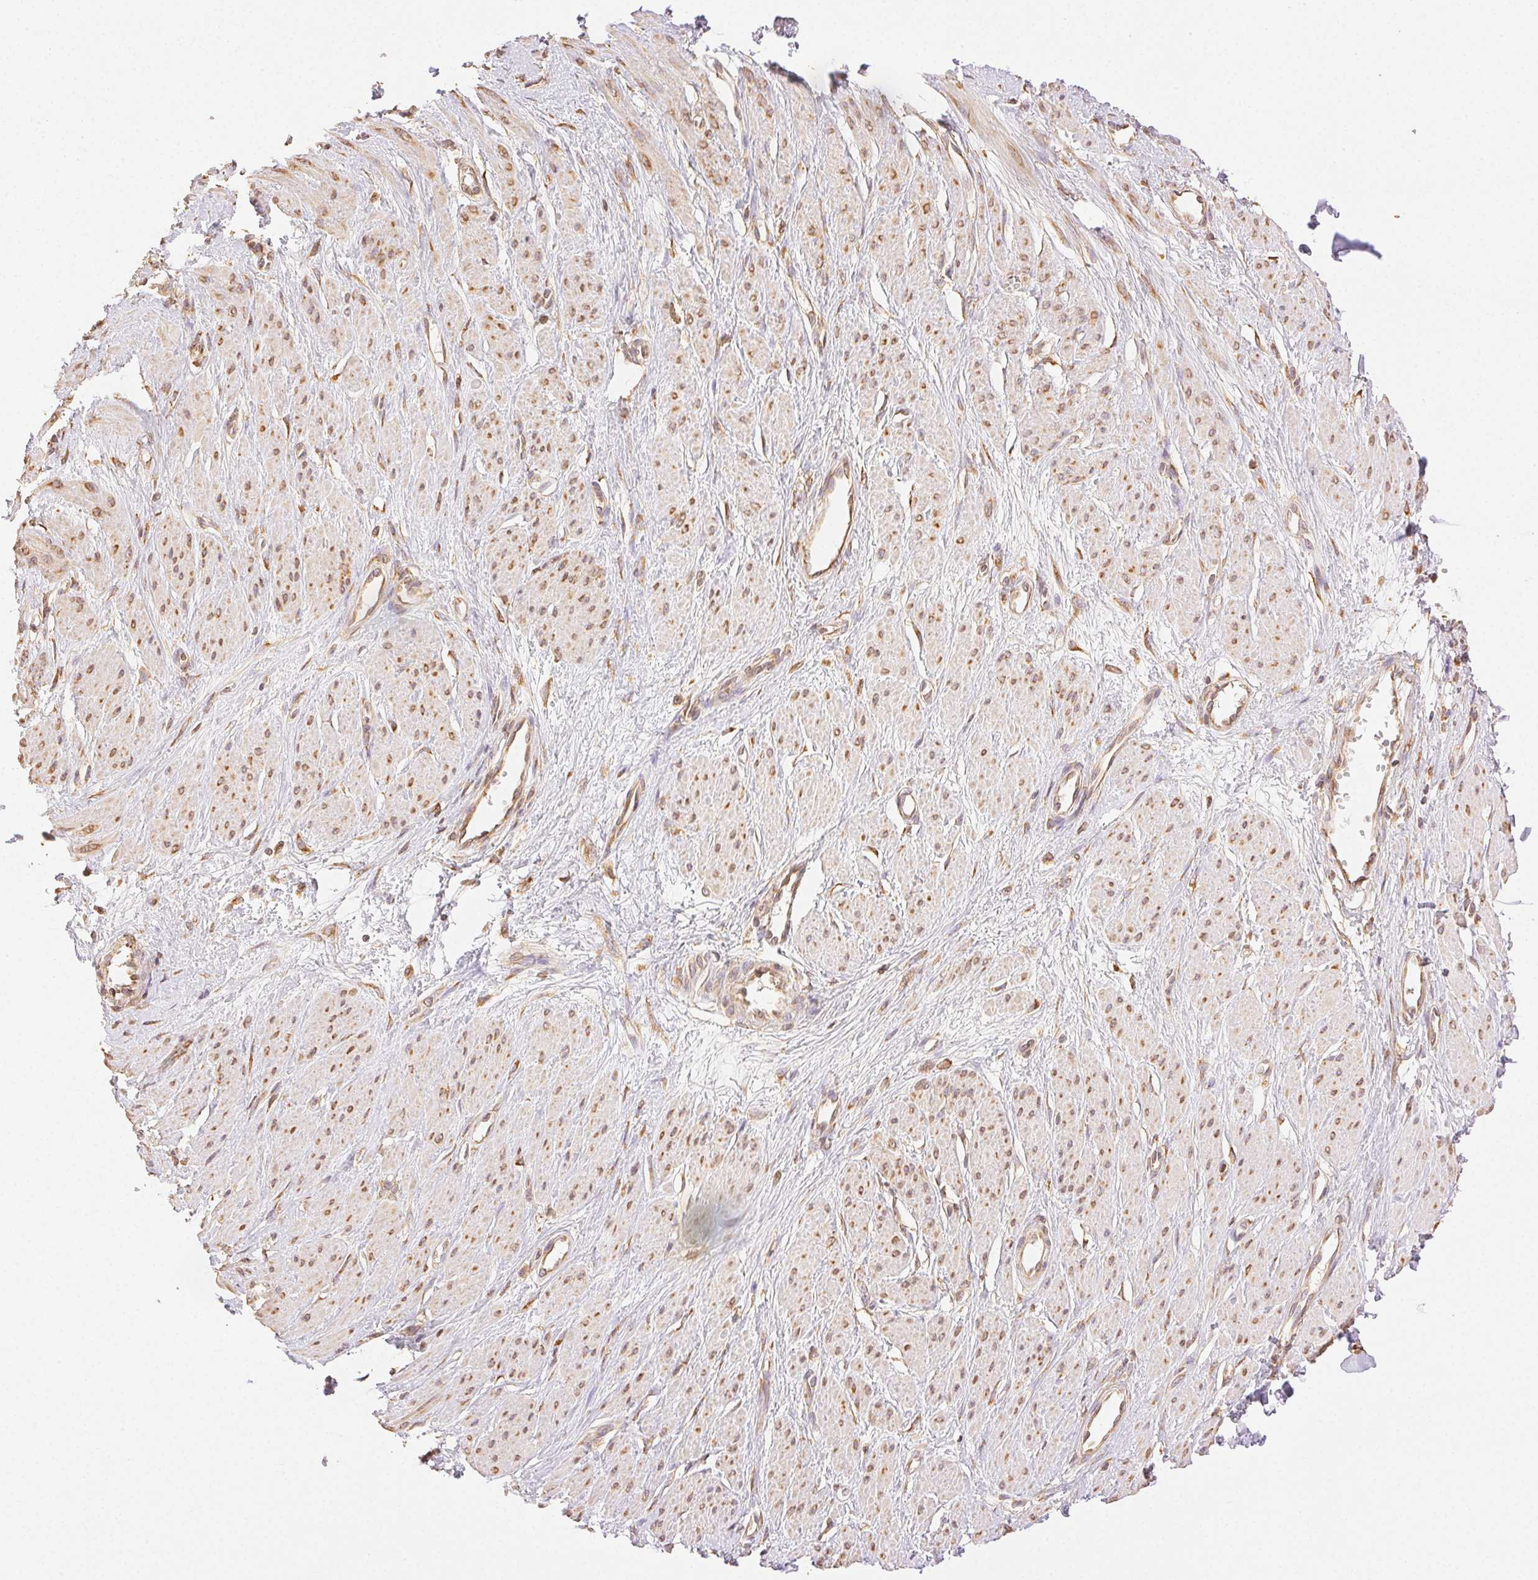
{"staining": {"intensity": "moderate", "quantity": "25%-75%", "location": "cytoplasmic/membranous"}, "tissue": "smooth muscle", "cell_type": "Smooth muscle cells", "image_type": "normal", "snomed": [{"axis": "morphology", "description": "Normal tissue, NOS"}, {"axis": "topography", "description": "Smooth muscle"}, {"axis": "topography", "description": "Uterus"}], "caption": "Immunohistochemical staining of benign smooth muscle displays medium levels of moderate cytoplasmic/membranous expression in approximately 25%-75% of smooth muscle cells.", "gene": "ENTREP1", "patient": {"sex": "female", "age": 39}}